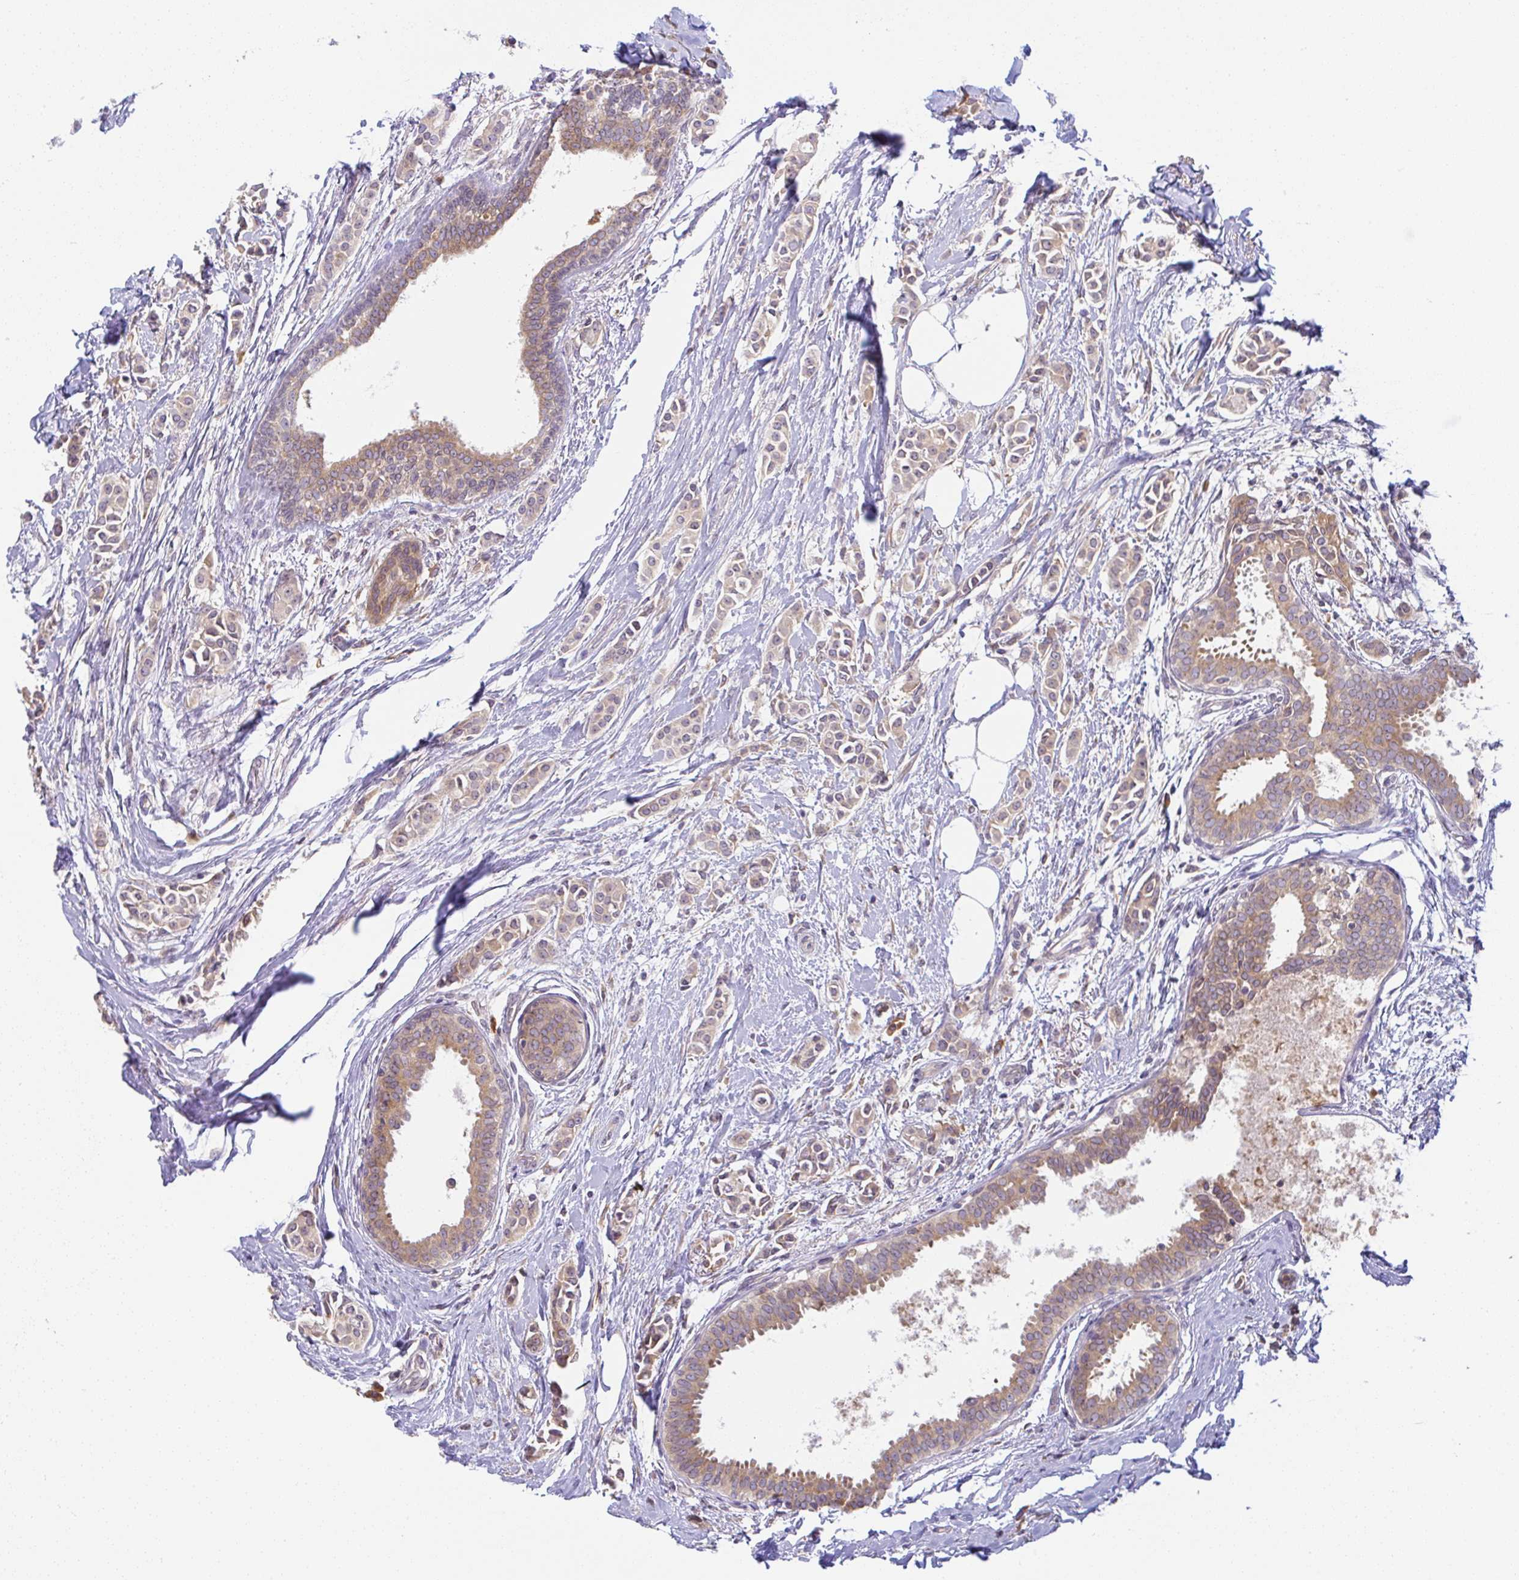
{"staining": {"intensity": "weak", "quantity": ">75%", "location": "cytoplasmic/membranous"}, "tissue": "breast cancer", "cell_type": "Tumor cells", "image_type": "cancer", "snomed": [{"axis": "morphology", "description": "Duct carcinoma"}, {"axis": "topography", "description": "Breast"}], "caption": "Weak cytoplasmic/membranous staining for a protein is appreciated in about >75% of tumor cells of invasive ductal carcinoma (breast) using immunohistochemistry.", "gene": "DERL2", "patient": {"sex": "female", "age": 64}}